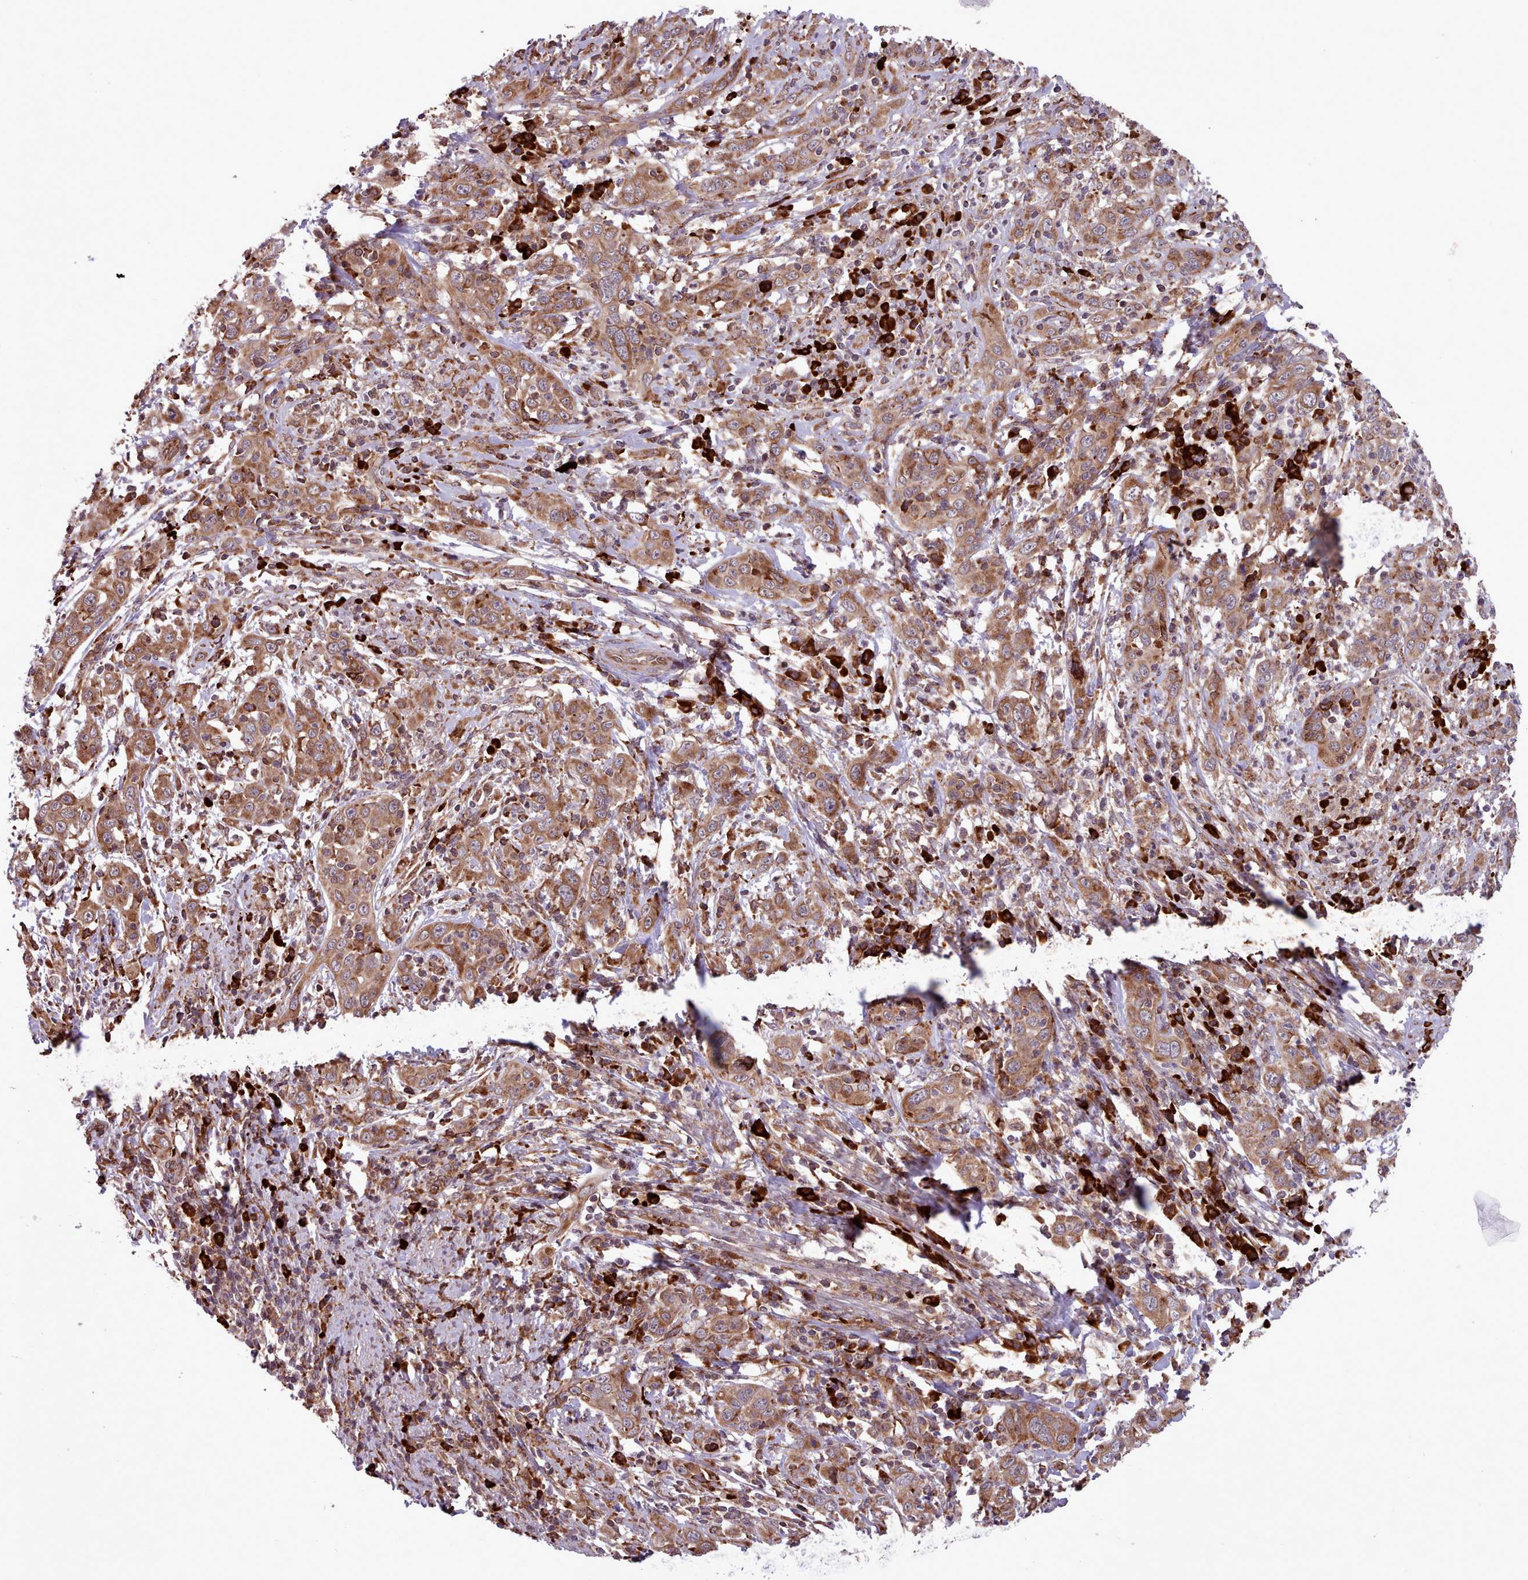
{"staining": {"intensity": "moderate", "quantity": ">75%", "location": "cytoplasmic/membranous"}, "tissue": "cervical cancer", "cell_type": "Tumor cells", "image_type": "cancer", "snomed": [{"axis": "morphology", "description": "Squamous cell carcinoma, NOS"}, {"axis": "topography", "description": "Cervix"}], "caption": "Immunohistochemical staining of human cervical squamous cell carcinoma reveals moderate cytoplasmic/membranous protein expression in approximately >75% of tumor cells.", "gene": "TTLL3", "patient": {"sex": "female", "age": 46}}